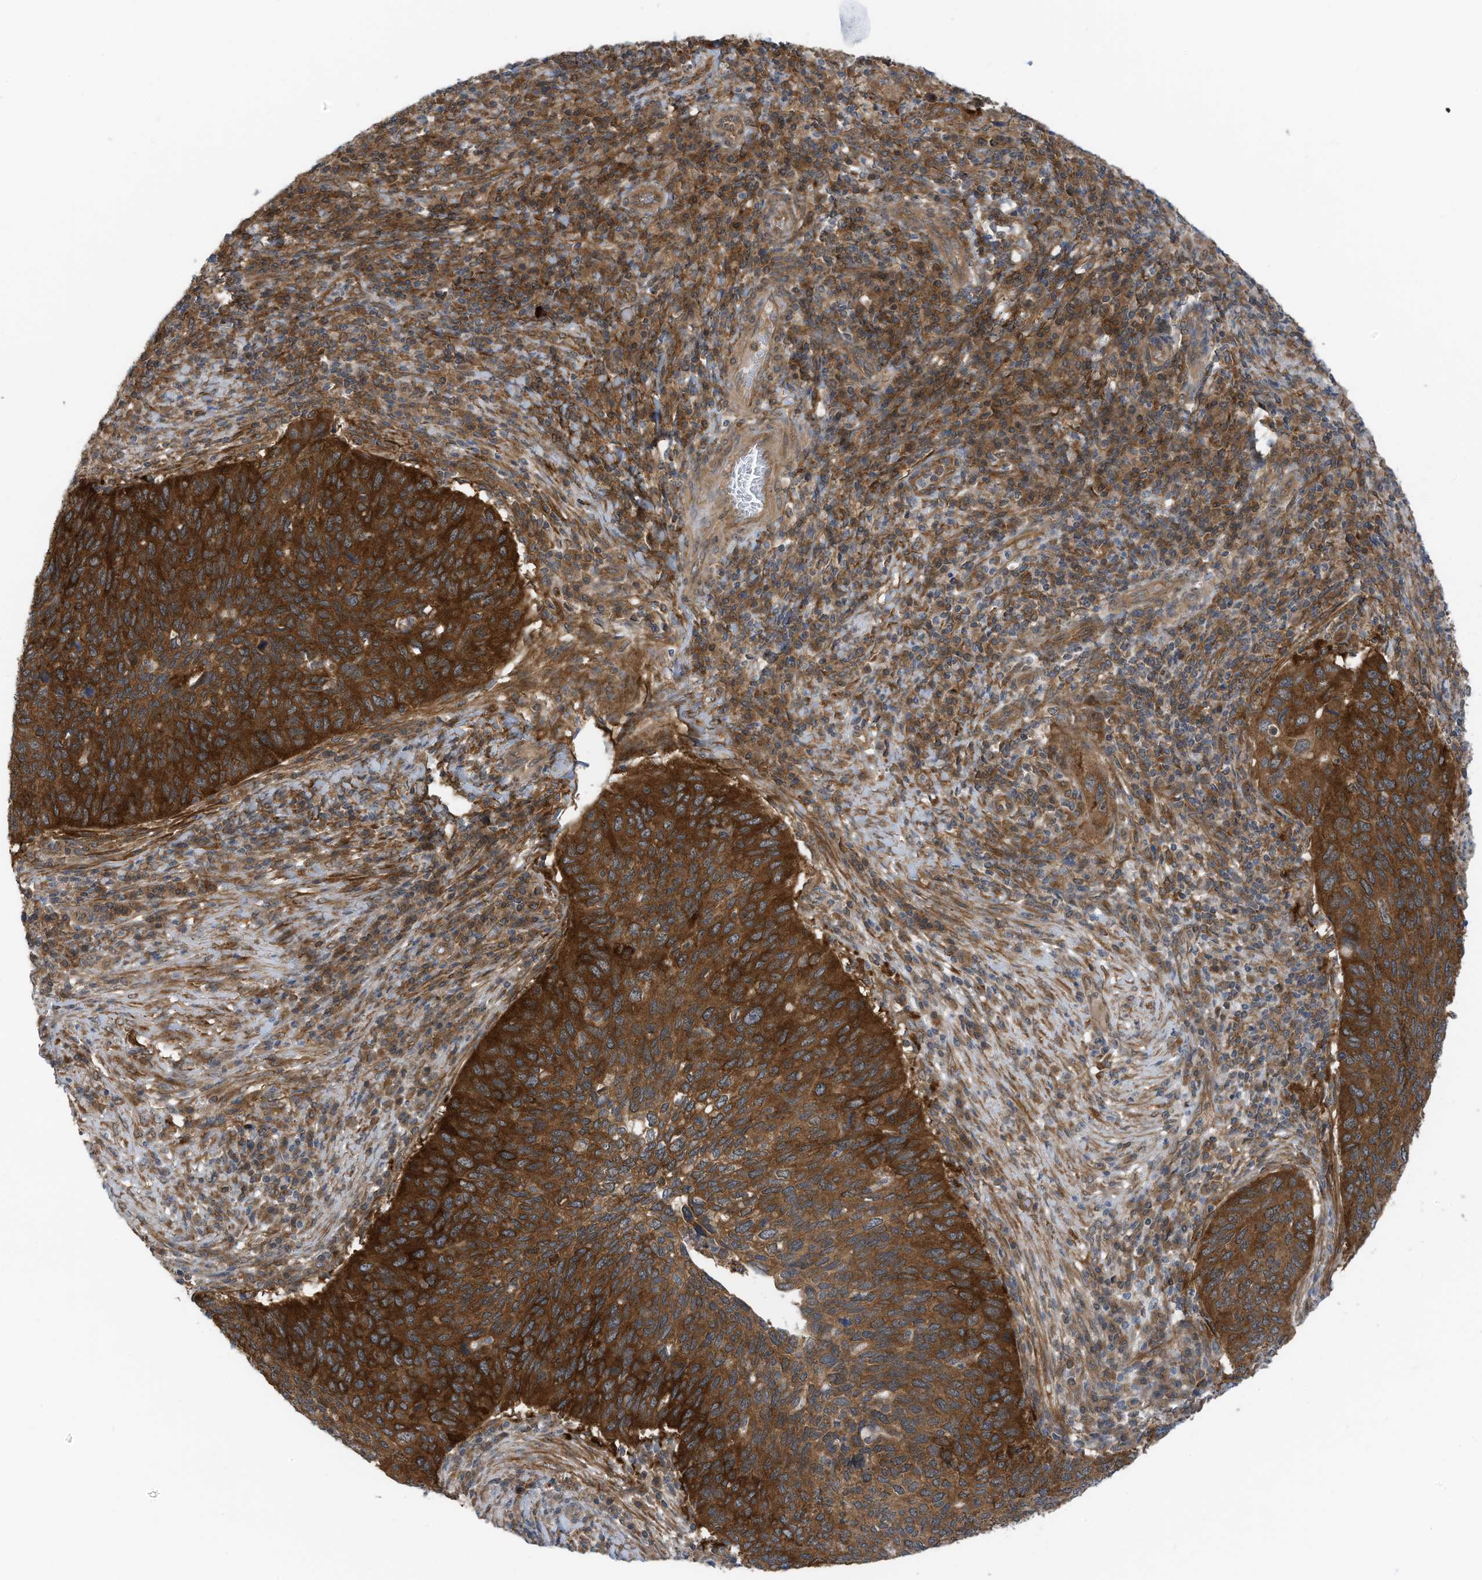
{"staining": {"intensity": "strong", "quantity": ">75%", "location": "cytoplasmic/membranous"}, "tissue": "cervical cancer", "cell_type": "Tumor cells", "image_type": "cancer", "snomed": [{"axis": "morphology", "description": "Squamous cell carcinoma, NOS"}, {"axis": "topography", "description": "Cervix"}], "caption": "This is a photomicrograph of immunohistochemistry (IHC) staining of cervical cancer, which shows strong staining in the cytoplasmic/membranous of tumor cells.", "gene": "REPS1", "patient": {"sex": "female", "age": 38}}